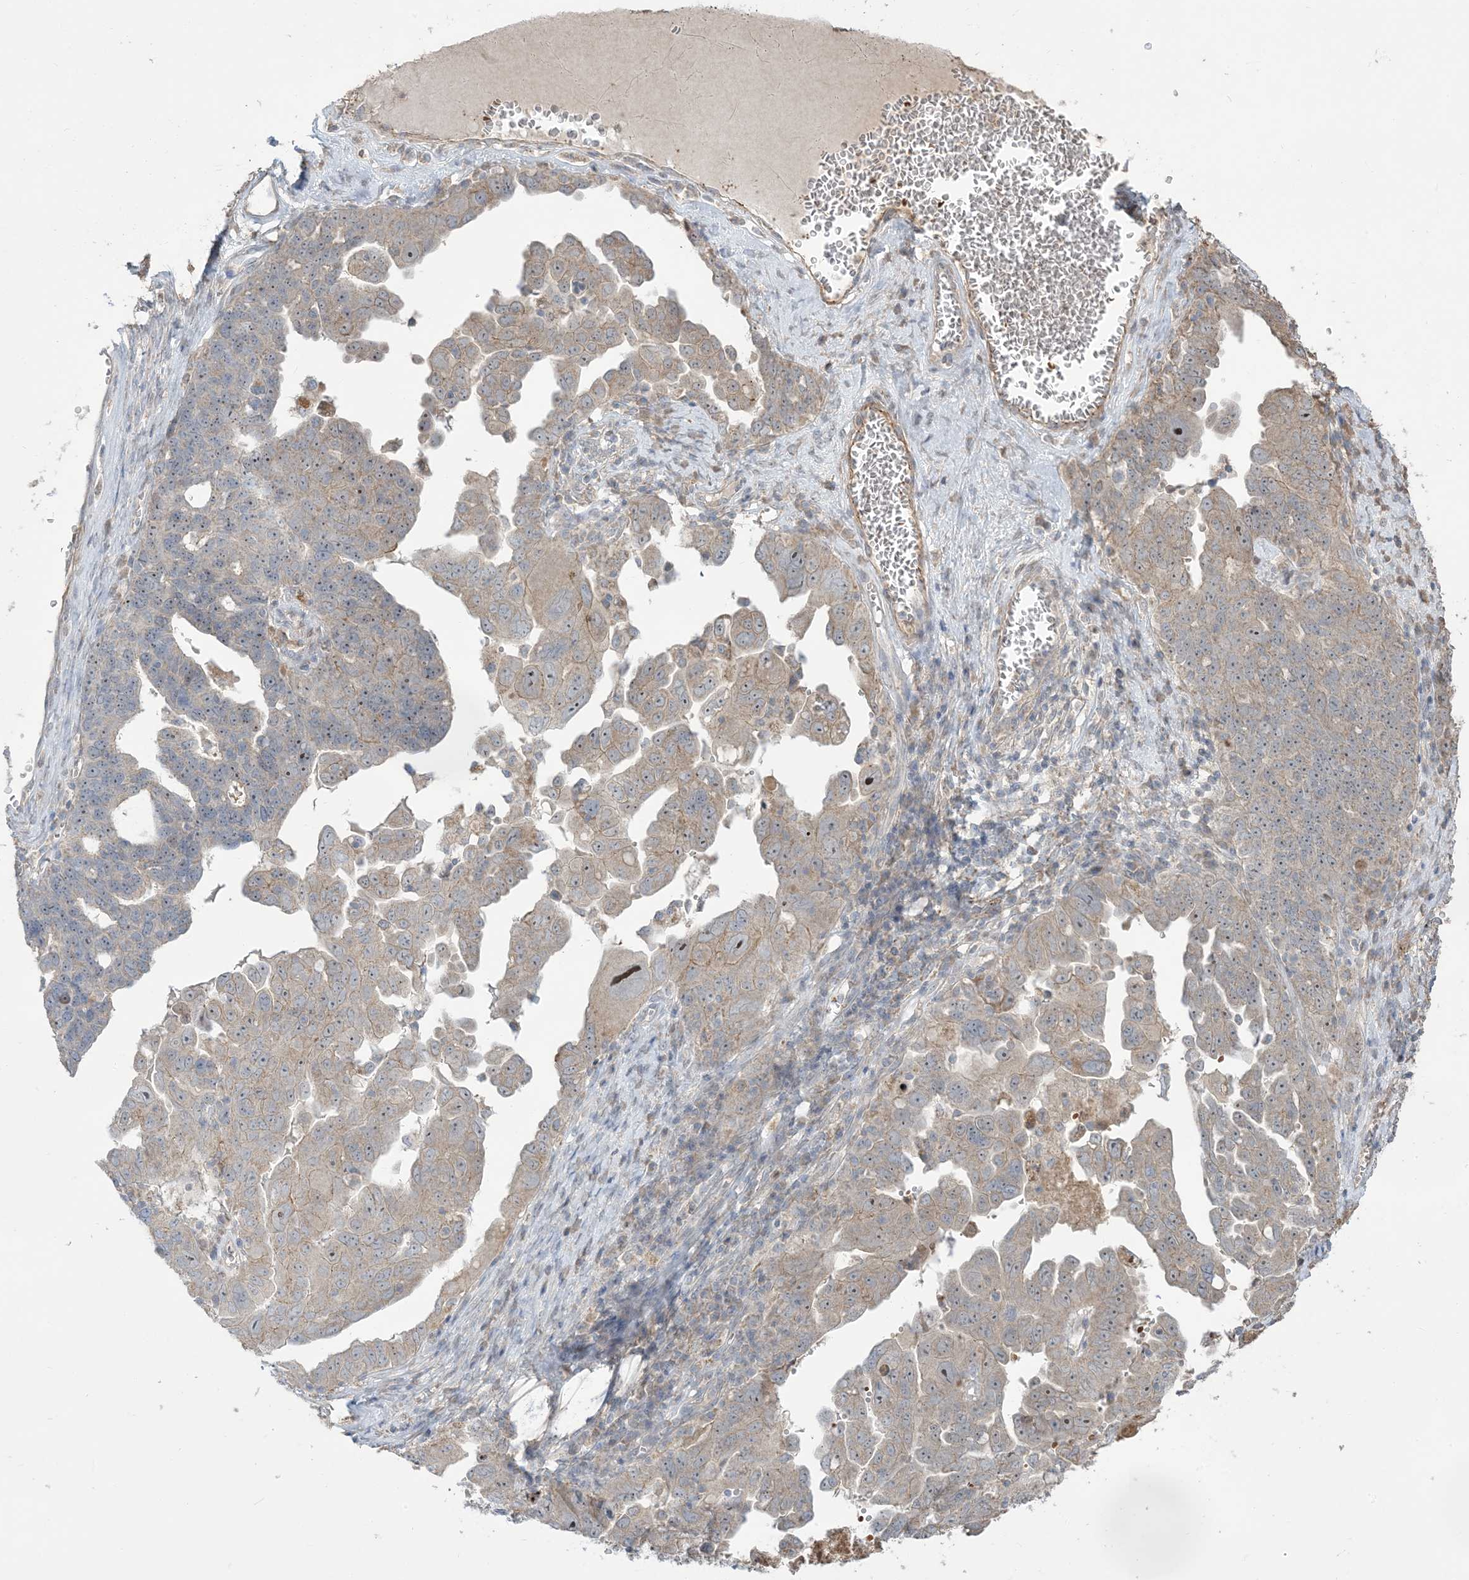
{"staining": {"intensity": "weak", "quantity": "25%-75%", "location": "cytoplasmic/membranous,nuclear"}, "tissue": "ovarian cancer", "cell_type": "Tumor cells", "image_type": "cancer", "snomed": [{"axis": "morphology", "description": "Carcinoma, endometroid"}, {"axis": "topography", "description": "Ovary"}], "caption": "Human ovarian cancer stained with a protein marker displays weak staining in tumor cells.", "gene": "KLHL18", "patient": {"sex": "female", "age": 62}}